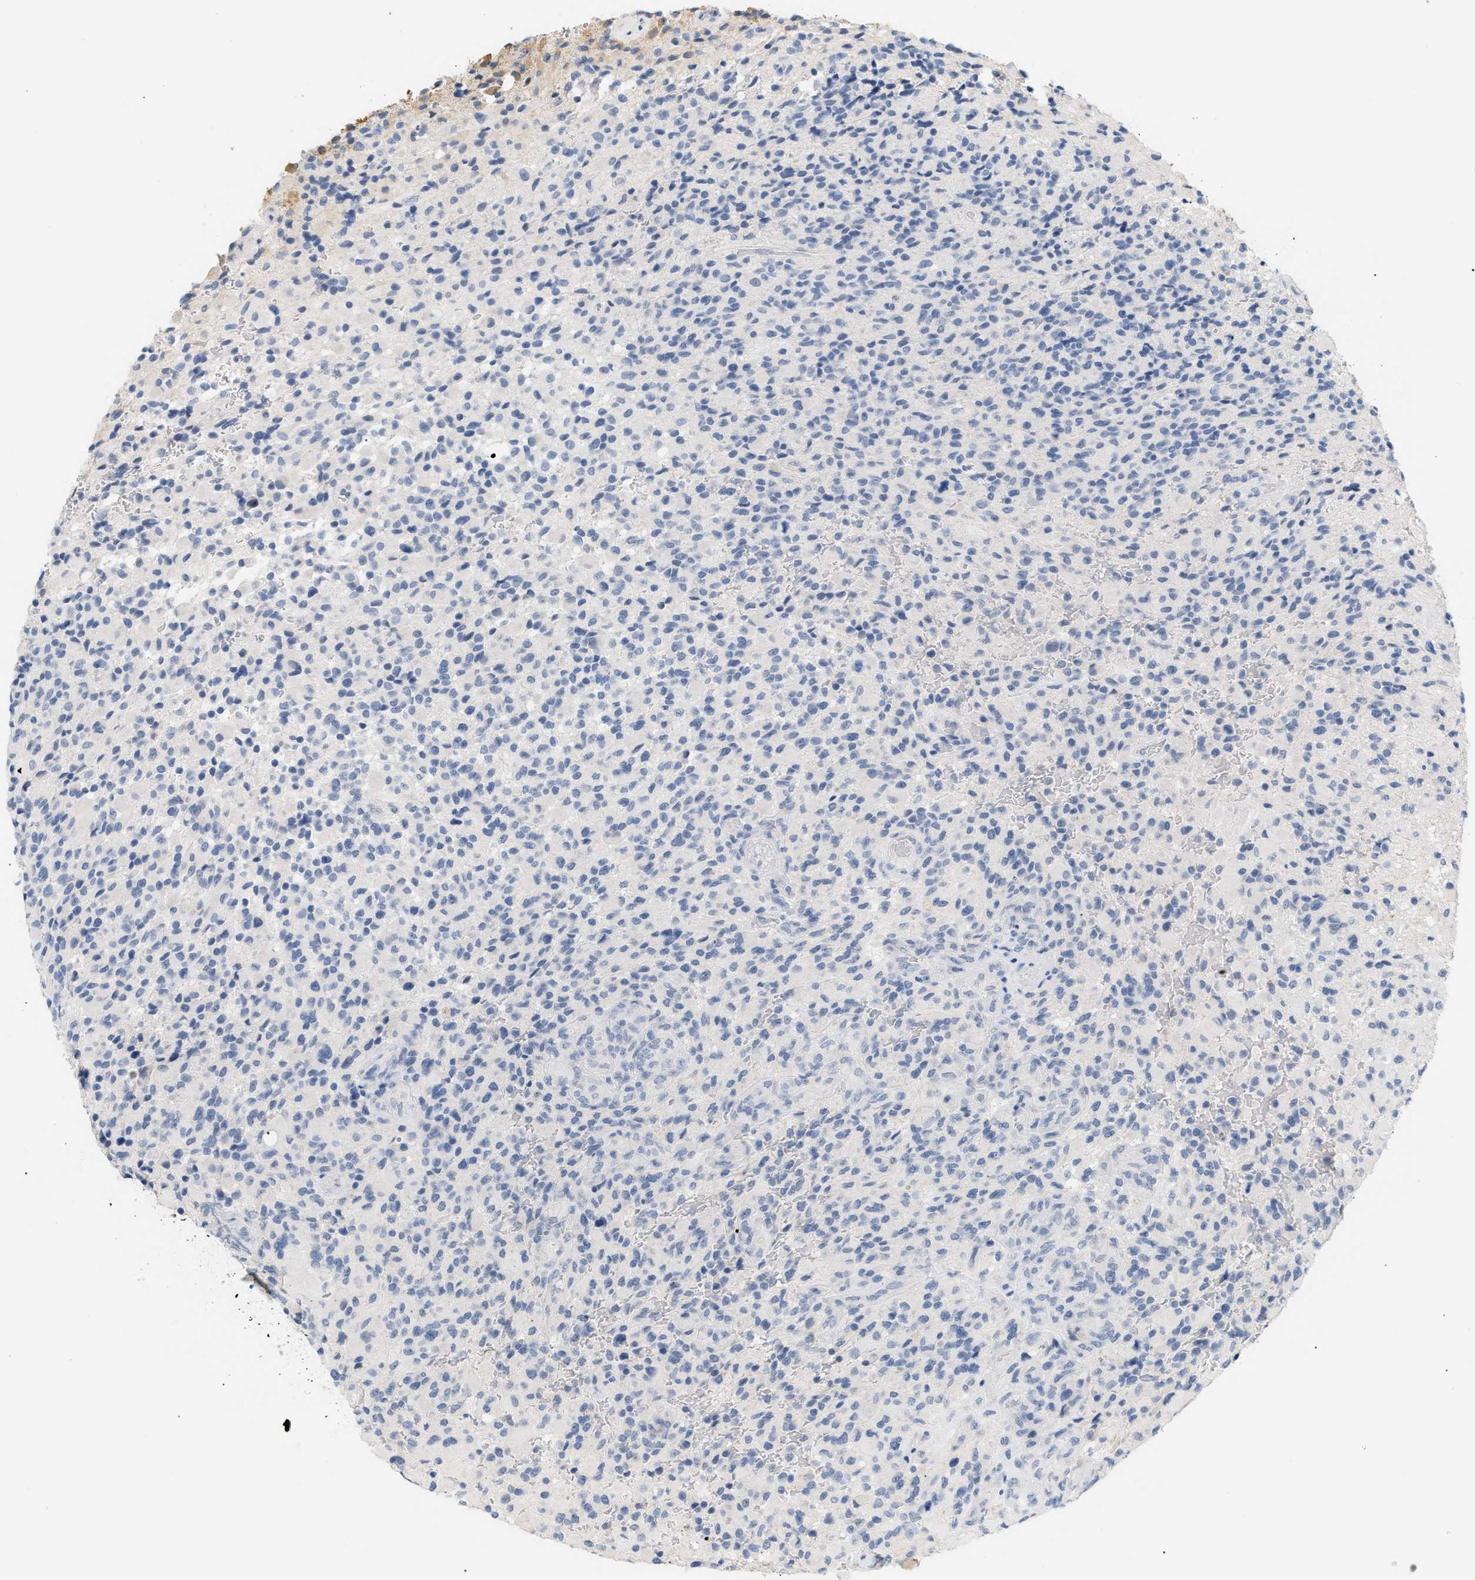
{"staining": {"intensity": "negative", "quantity": "none", "location": "none"}, "tissue": "glioma", "cell_type": "Tumor cells", "image_type": "cancer", "snomed": [{"axis": "morphology", "description": "Glioma, malignant, High grade"}, {"axis": "topography", "description": "Brain"}], "caption": "DAB (3,3'-diaminobenzidine) immunohistochemical staining of human high-grade glioma (malignant) displays no significant positivity in tumor cells.", "gene": "CFH", "patient": {"sex": "male", "age": 71}}